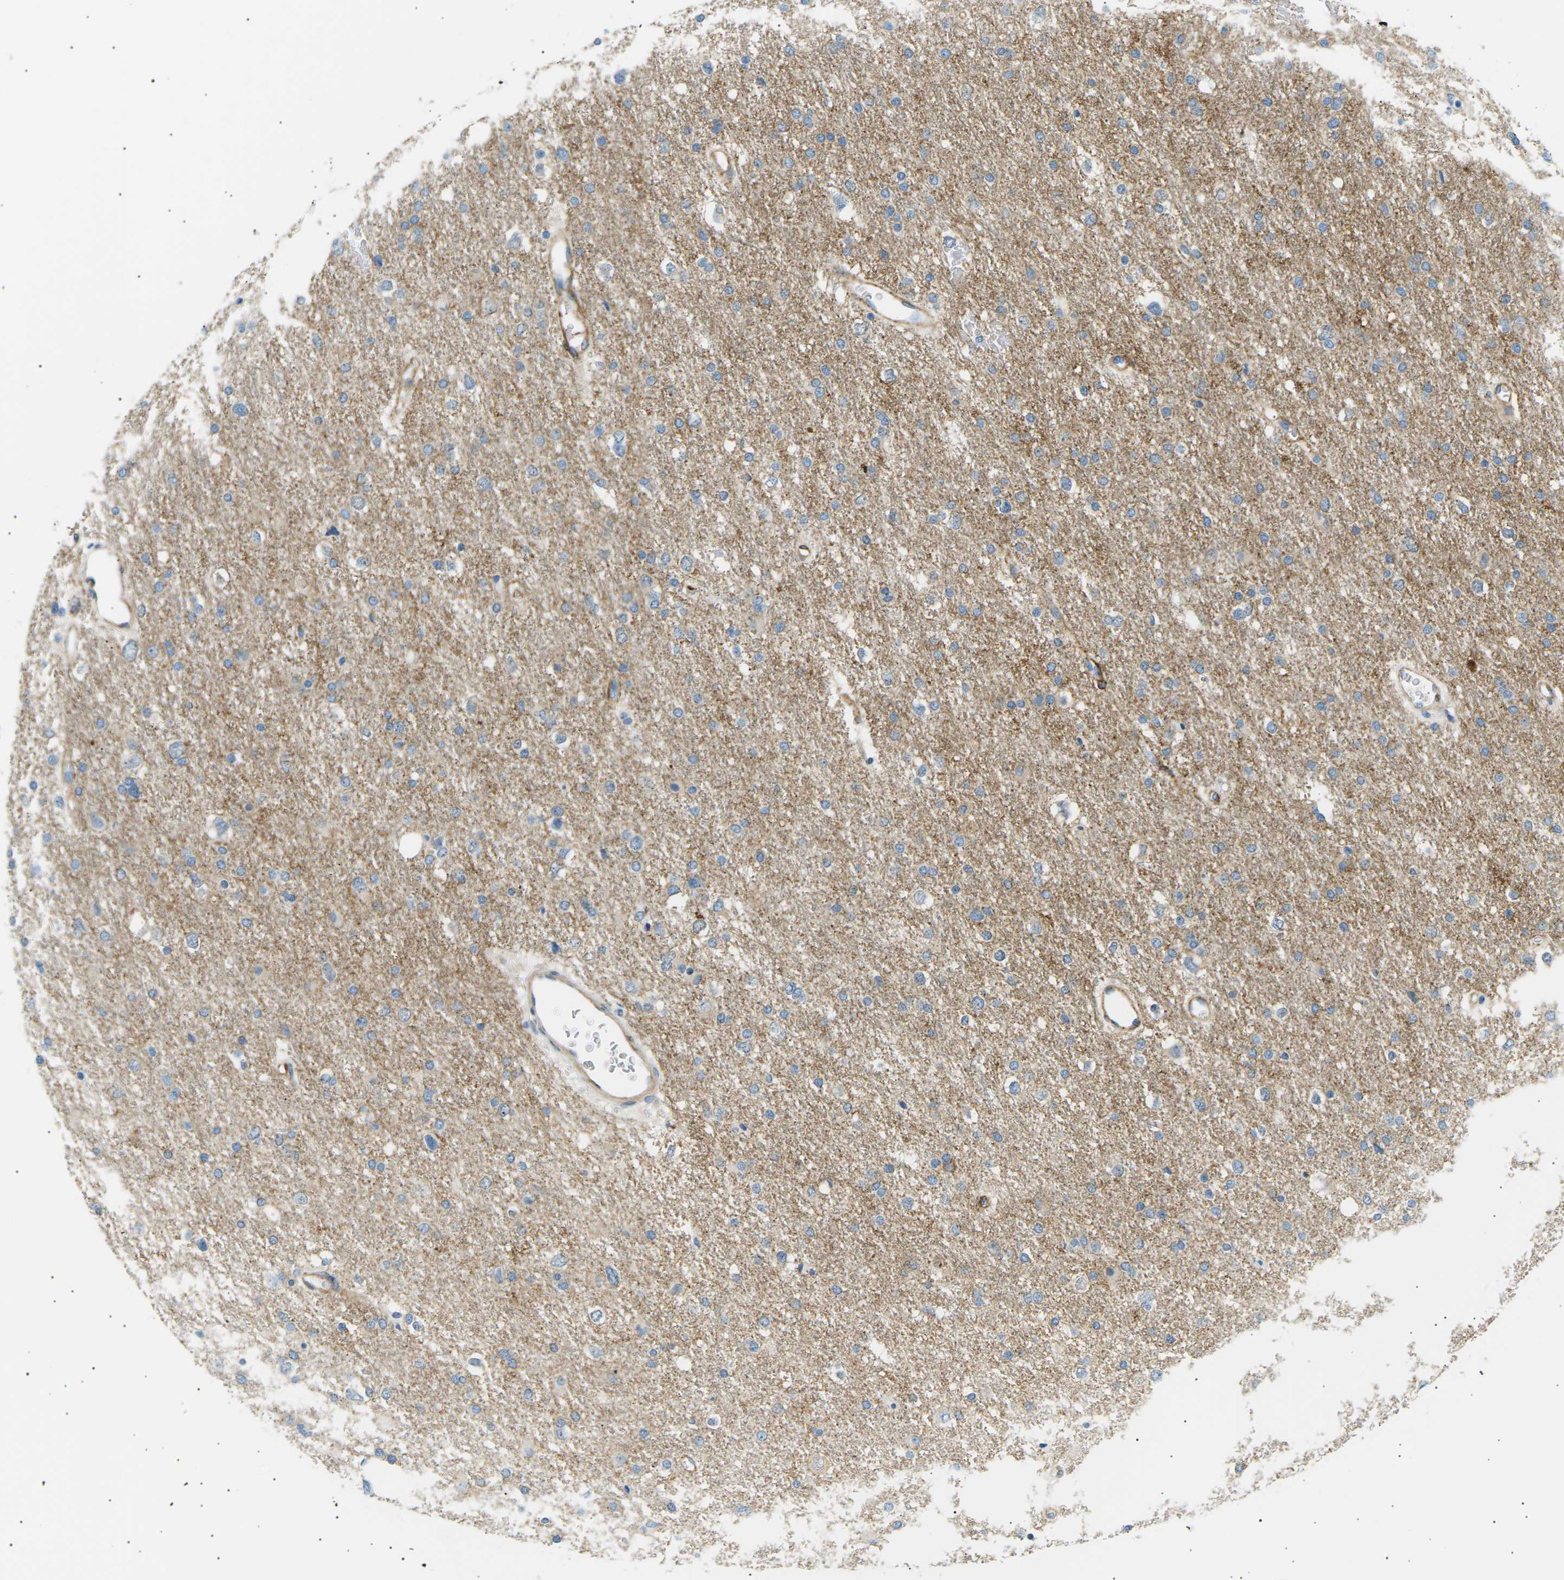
{"staining": {"intensity": "weak", "quantity": "<25%", "location": "cytoplasmic/membranous"}, "tissue": "glioma", "cell_type": "Tumor cells", "image_type": "cancer", "snomed": [{"axis": "morphology", "description": "Glioma, malignant, Low grade"}, {"axis": "topography", "description": "Brain"}], "caption": "Tumor cells show no significant expression in low-grade glioma (malignant).", "gene": "SEPTIN5", "patient": {"sex": "female", "age": 37}}